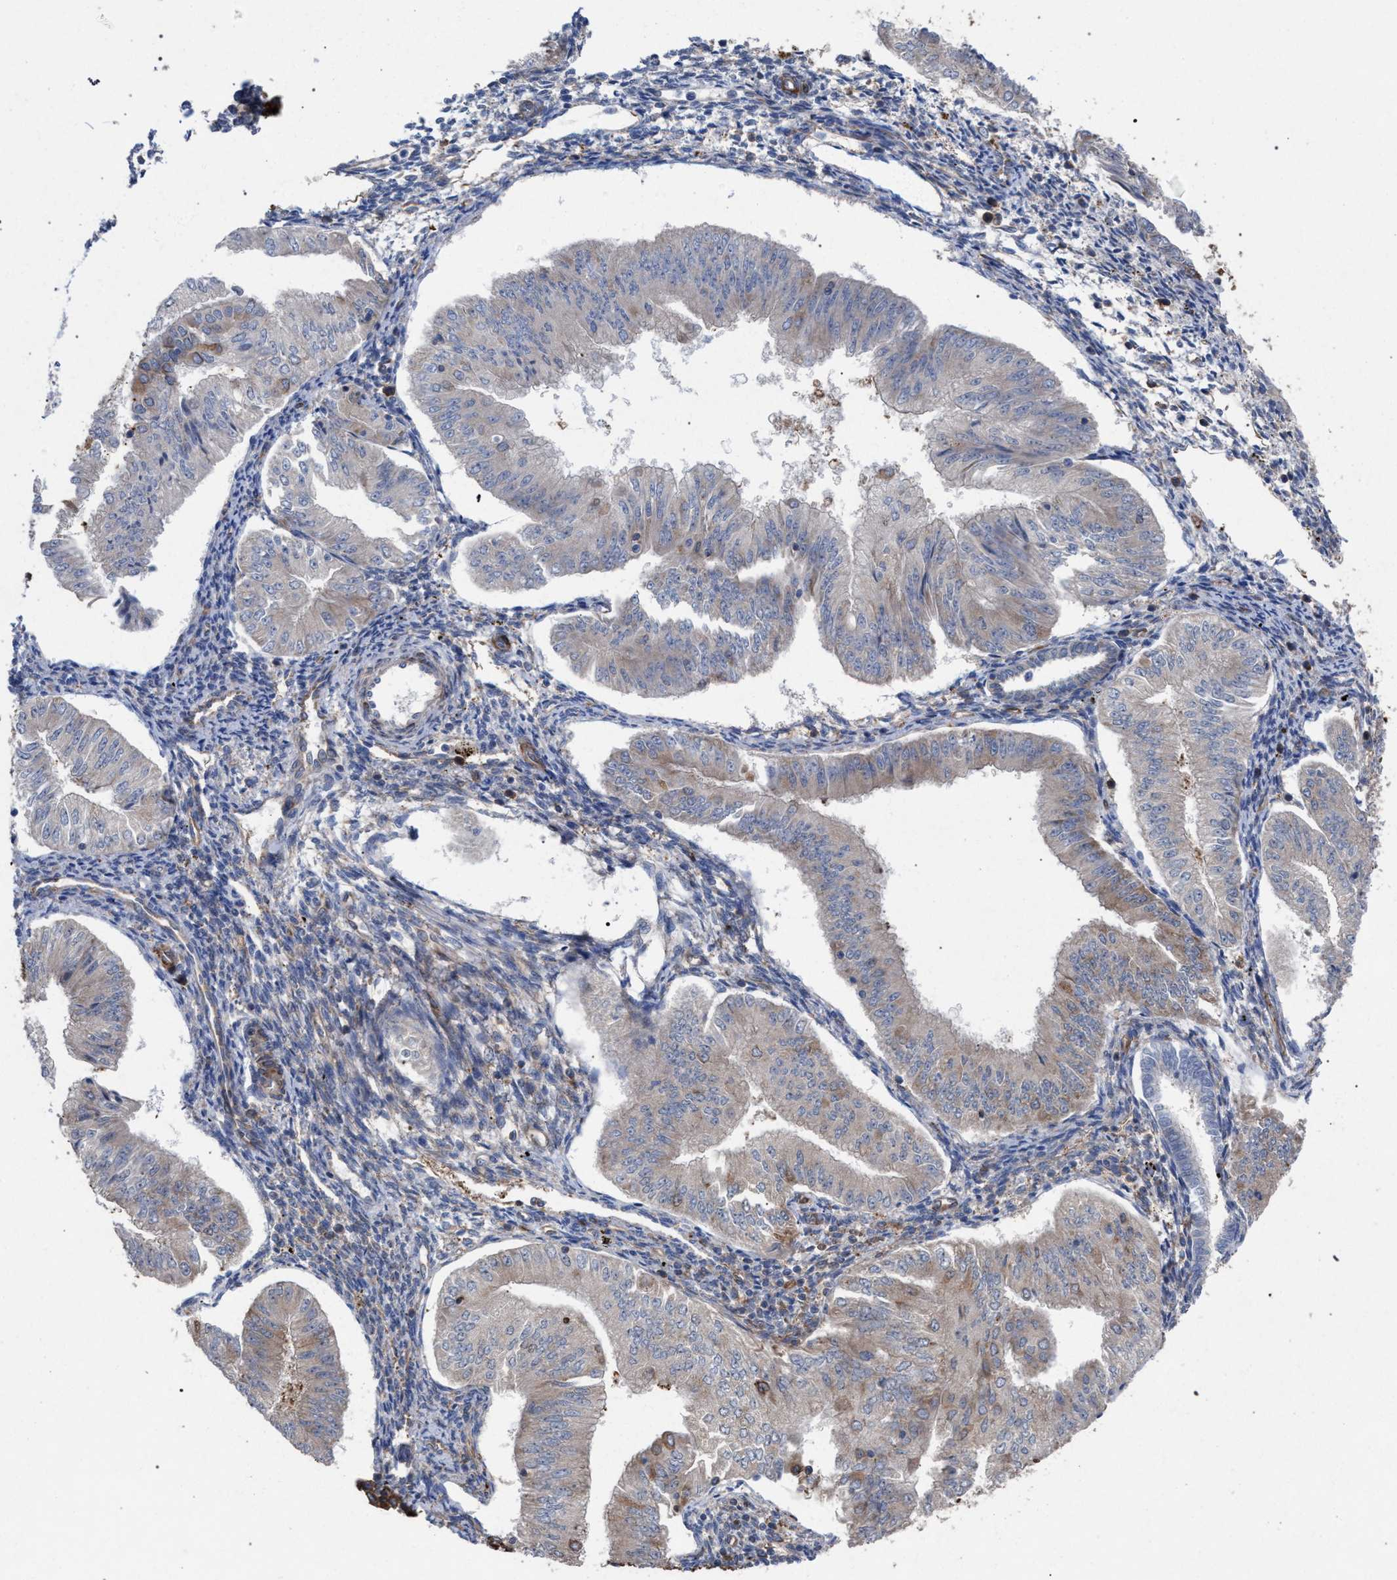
{"staining": {"intensity": "weak", "quantity": "<25%", "location": "cytoplasmic/membranous"}, "tissue": "endometrial cancer", "cell_type": "Tumor cells", "image_type": "cancer", "snomed": [{"axis": "morphology", "description": "Normal tissue, NOS"}, {"axis": "morphology", "description": "Adenocarcinoma, NOS"}, {"axis": "topography", "description": "Endometrium"}], "caption": "Micrograph shows no protein positivity in tumor cells of endometrial adenocarcinoma tissue.", "gene": "CDR2L", "patient": {"sex": "female", "age": 53}}